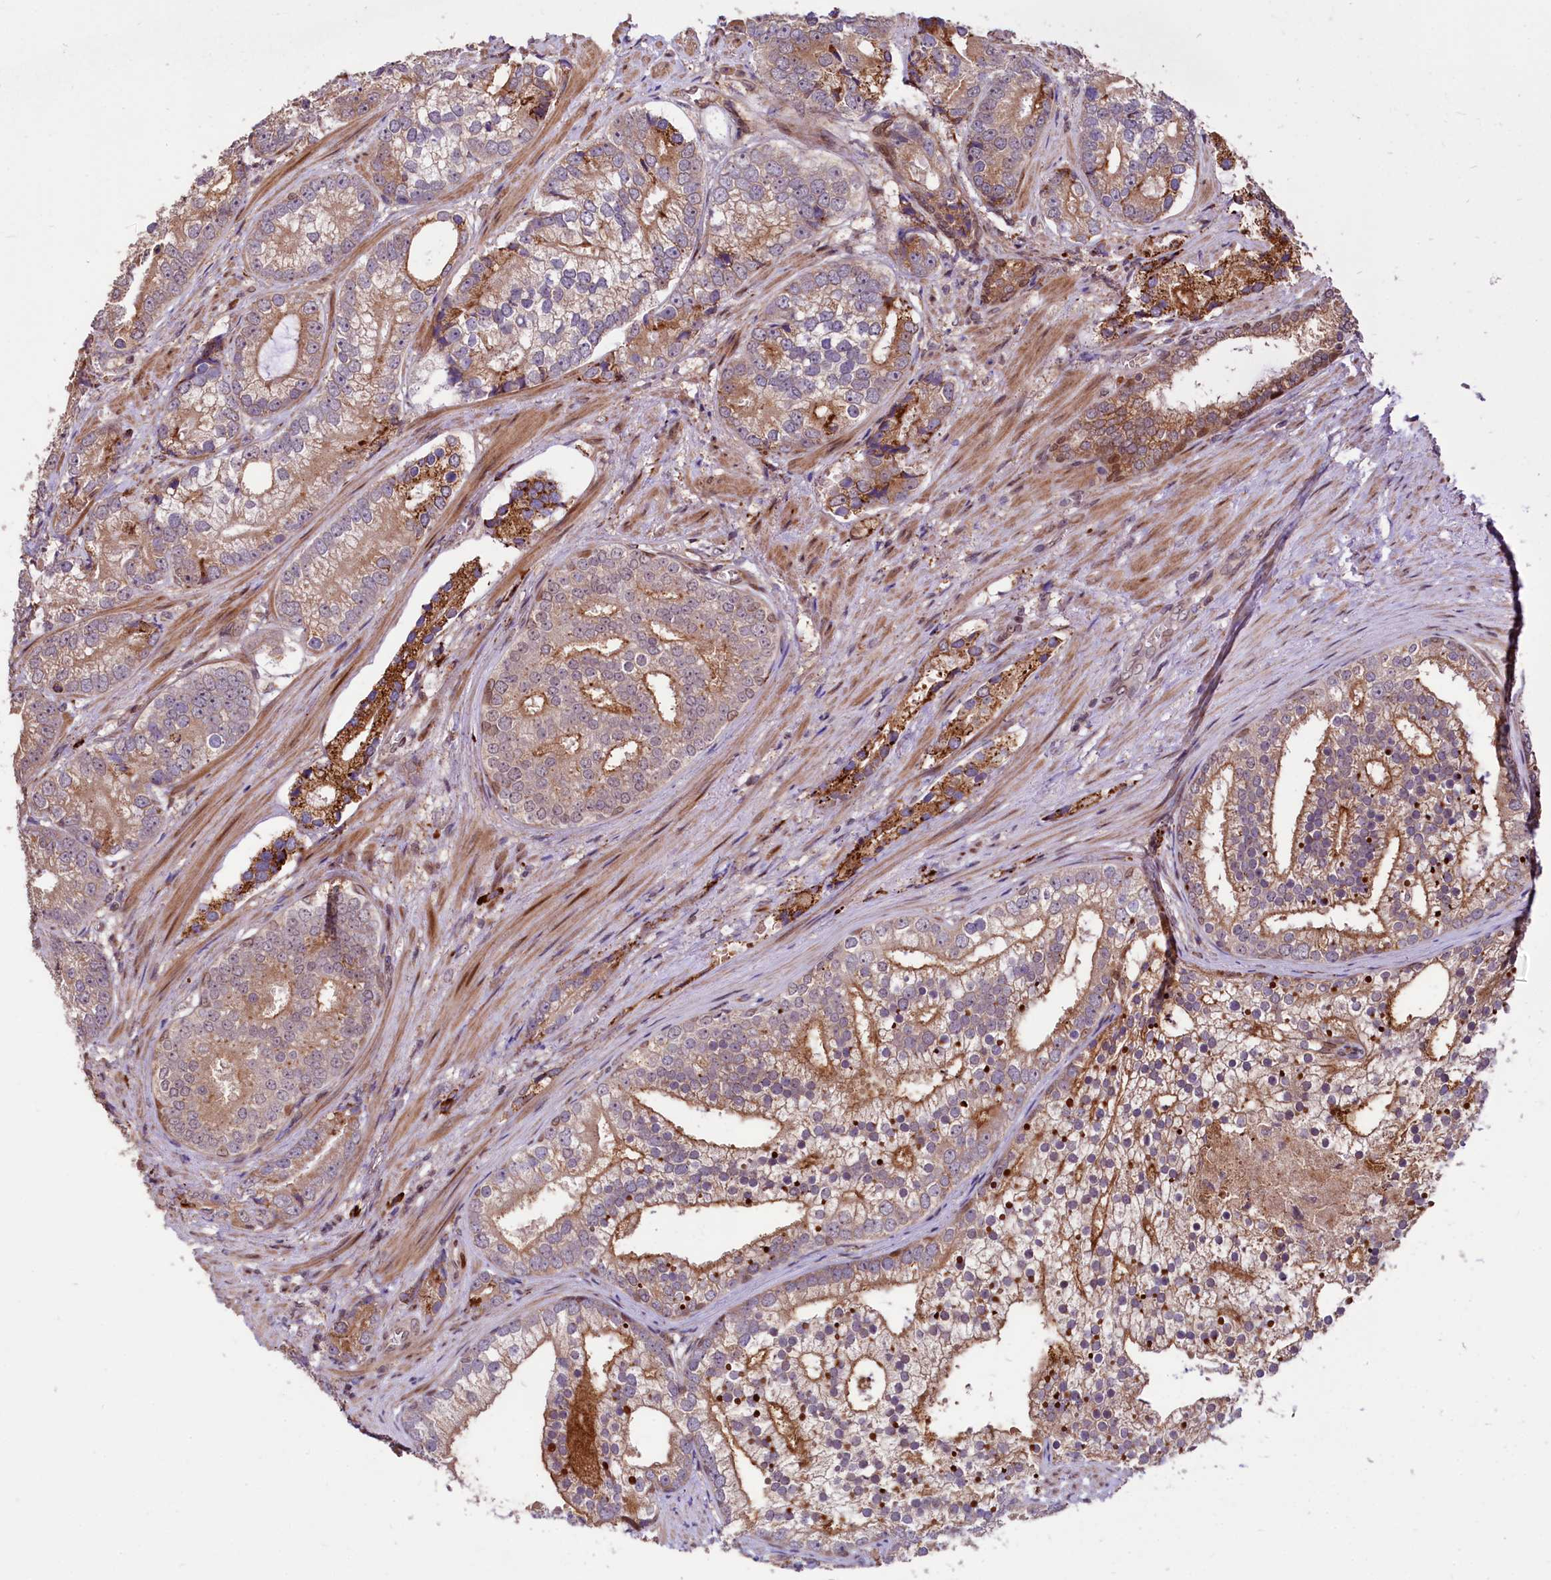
{"staining": {"intensity": "moderate", "quantity": "25%-75%", "location": "cytoplasmic/membranous"}, "tissue": "prostate cancer", "cell_type": "Tumor cells", "image_type": "cancer", "snomed": [{"axis": "morphology", "description": "Adenocarcinoma, High grade"}, {"axis": "topography", "description": "Prostate"}], "caption": "Immunohistochemistry (IHC) image of neoplastic tissue: human high-grade adenocarcinoma (prostate) stained using immunohistochemistry exhibits medium levels of moderate protein expression localized specifically in the cytoplasmic/membranous of tumor cells, appearing as a cytoplasmic/membranous brown color.", "gene": "C5orf15", "patient": {"sex": "male", "age": 75}}